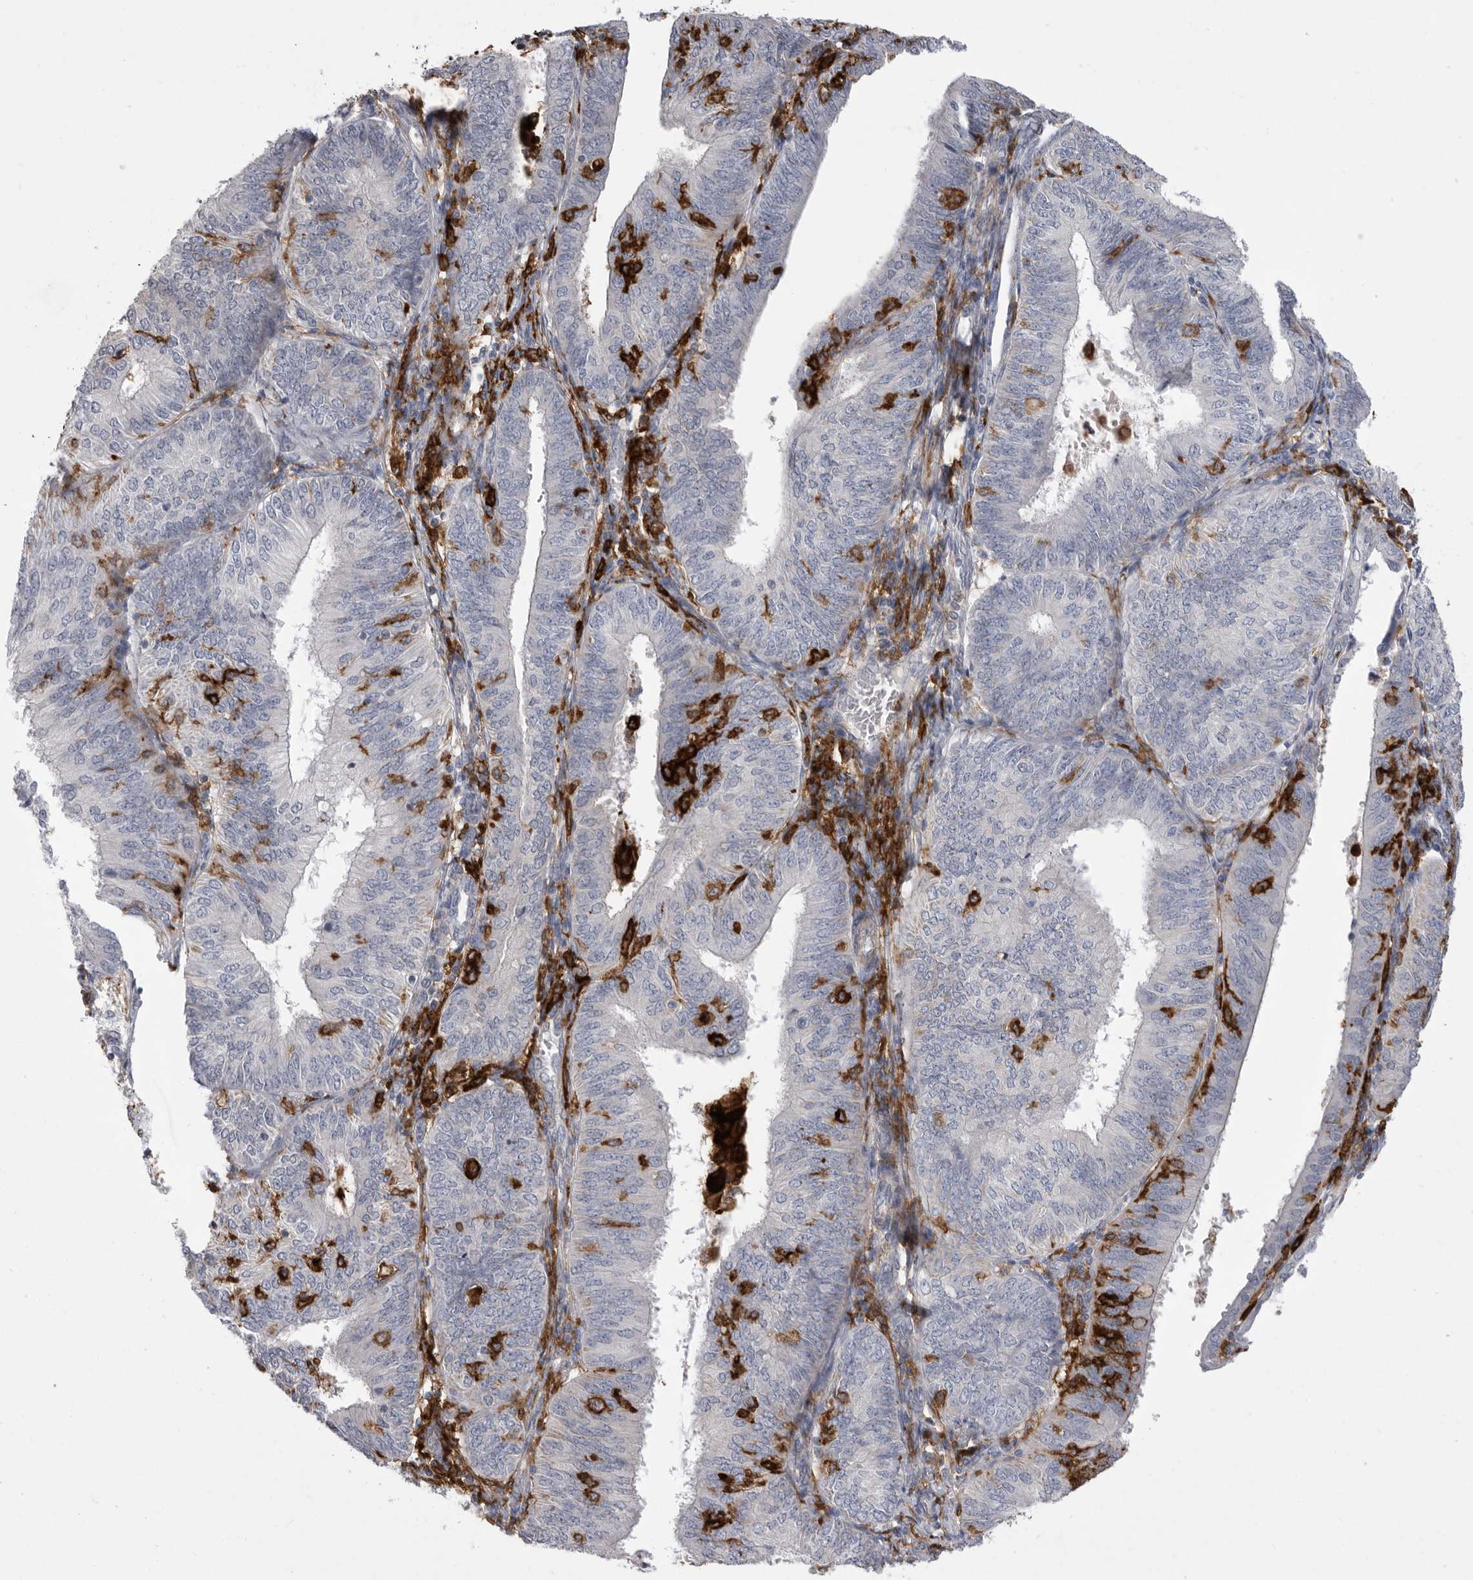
{"staining": {"intensity": "negative", "quantity": "none", "location": "none"}, "tissue": "endometrial cancer", "cell_type": "Tumor cells", "image_type": "cancer", "snomed": [{"axis": "morphology", "description": "Adenocarcinoma, NOS"}, {"axis": "topography", "description": "Endometrium"}], "caption": "A micrograph of human adenocarcinoma (endometrial) is negative for staining in tumor cells.", "gene": "SIGLEC10", "patient": {"sex": "female", "age": 58}}